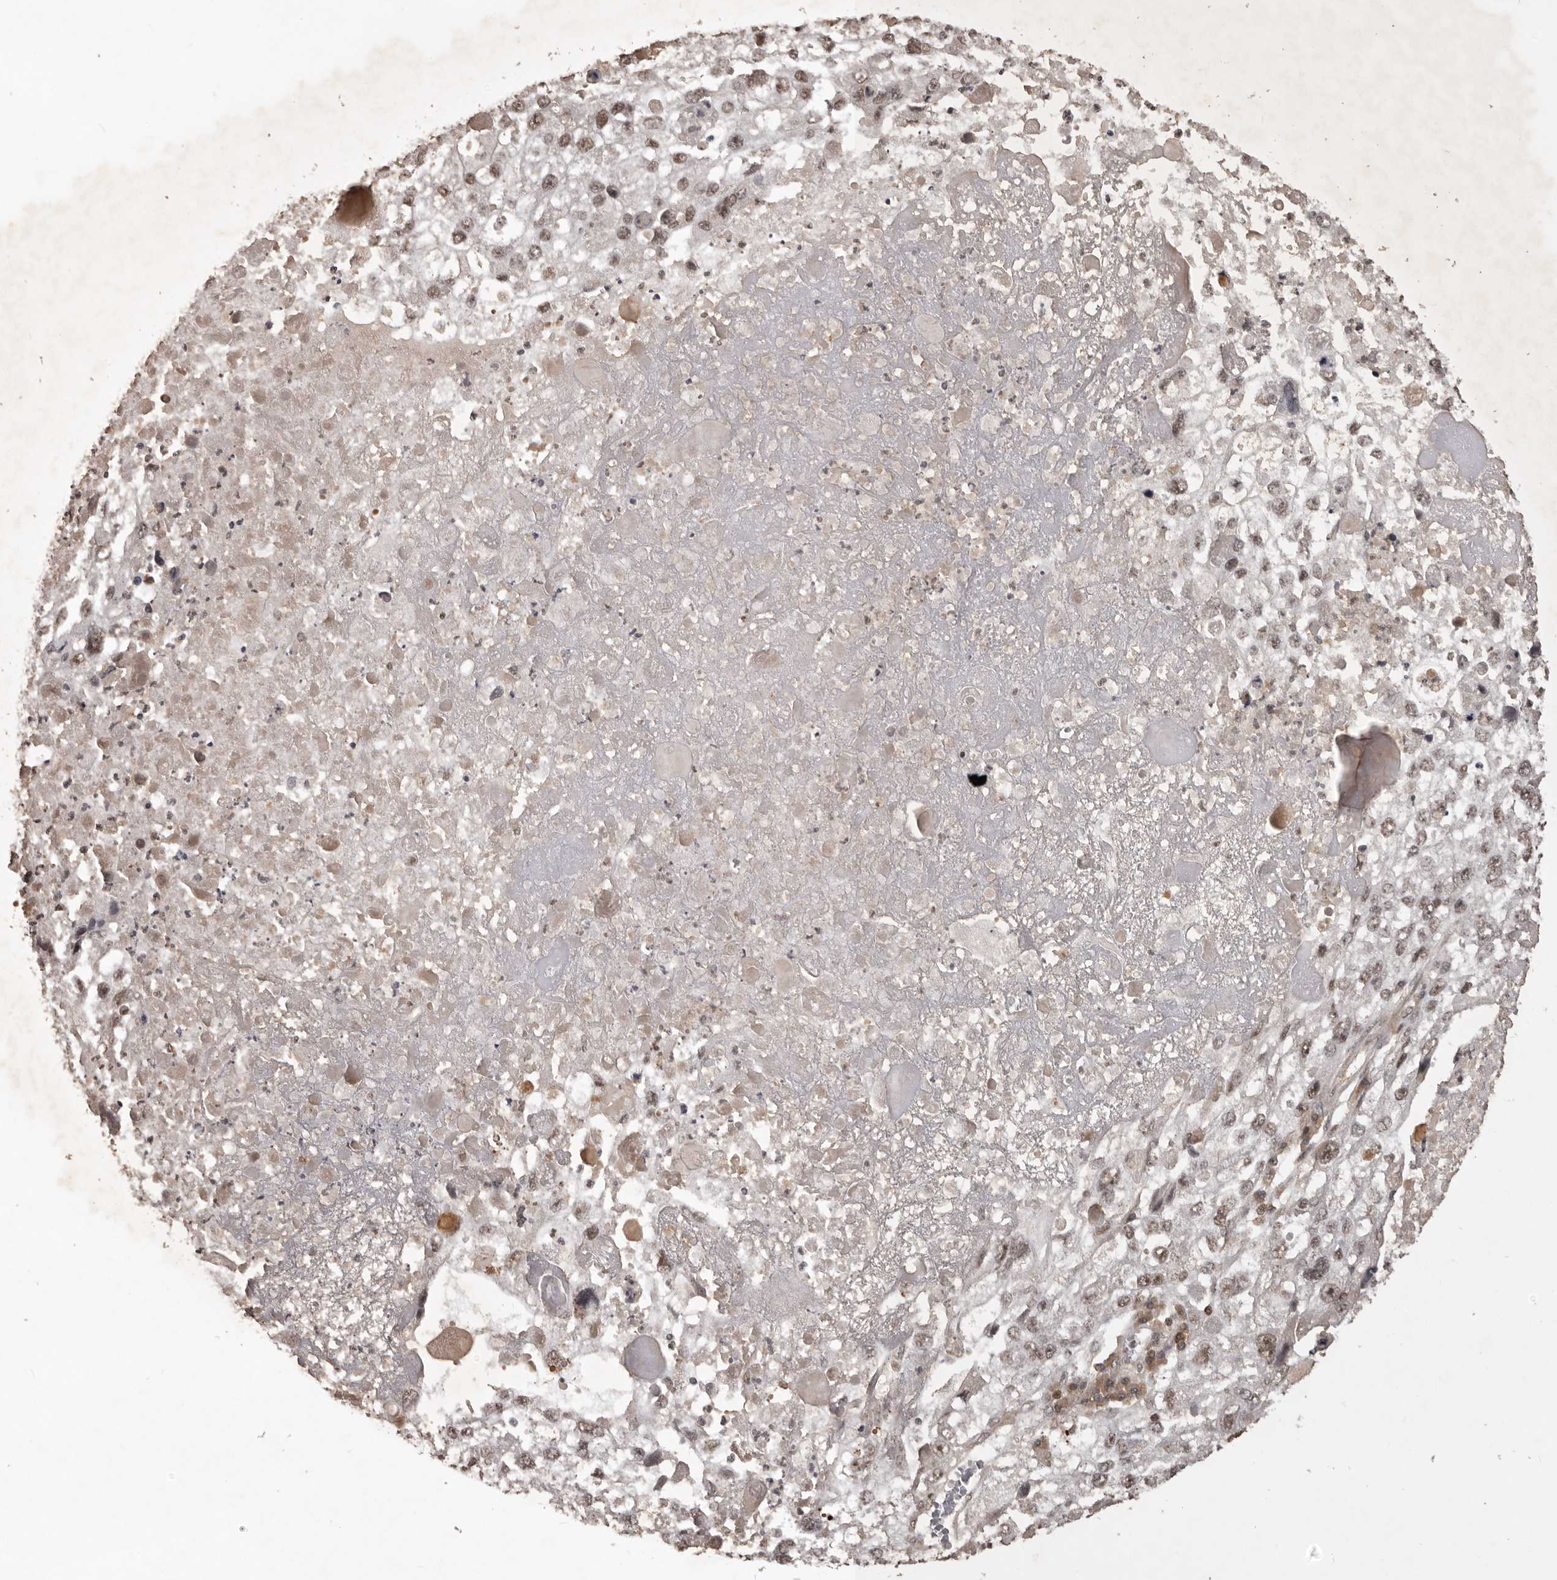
{"staining": {"intensity": "weak", "quantity": ">75%", "location": "nuclear"}, "tissue": "endometrial cancer", "cell_type": "Tumor cells", "image_type": "cancer", "snomed": [{"axis": "morphology", "description": "Adenocarcinoma, NOS"}, {"axis": "topography", "description": "Endometrium"}], "caption": "A photomicrograph of human adenocarcinoma (endometrial) stained for a protein exhibits weak nuclear brown staining in tumor cells. (IHC, brightfield microscopy, high magnification).", "gene": "CBLL1", "patient": {"sex": "female", "age": 49}}